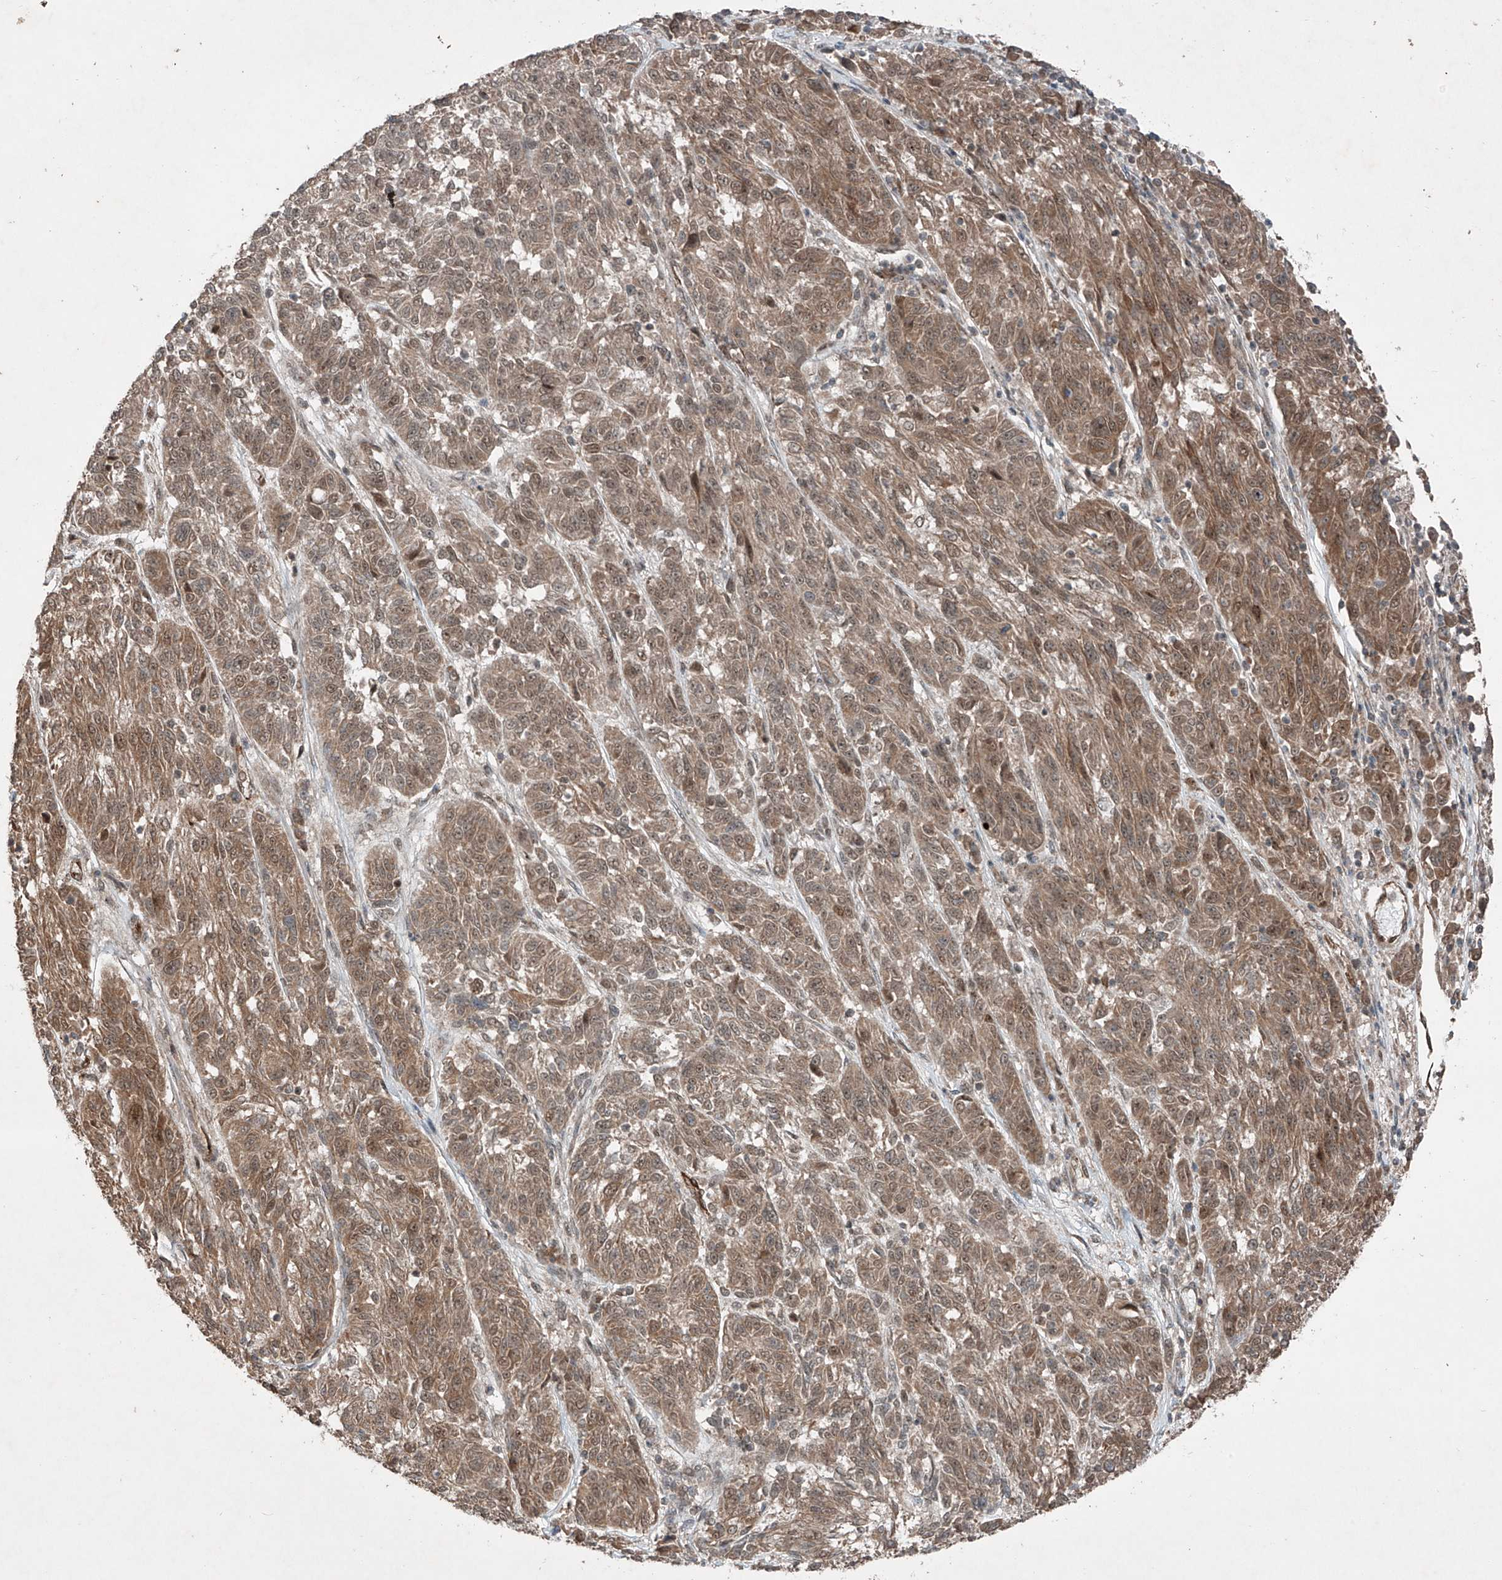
{"staining": {"intensity": "moderate", "quantity": ">75%", "location": "cytoplasmic/membranous"}, "tissue": "melanoma", "cell_type": "Tumor cells", "image_type": "cancer", "snomed": [{"axis": "morphology", "description": "Malignant melanoma, NOS"}, {"axis": "topography", "description": "Skin"}], "caption": "DAB (3,3'-diaminobenzidine) immunohistochemical staining of malignant melanoma exhibits moderate cytoplasmic/membranous protein positivity in about >75% of tumor cells.", "gene": "ZNF620", "patient": {"sex": "male", "age": 53}}